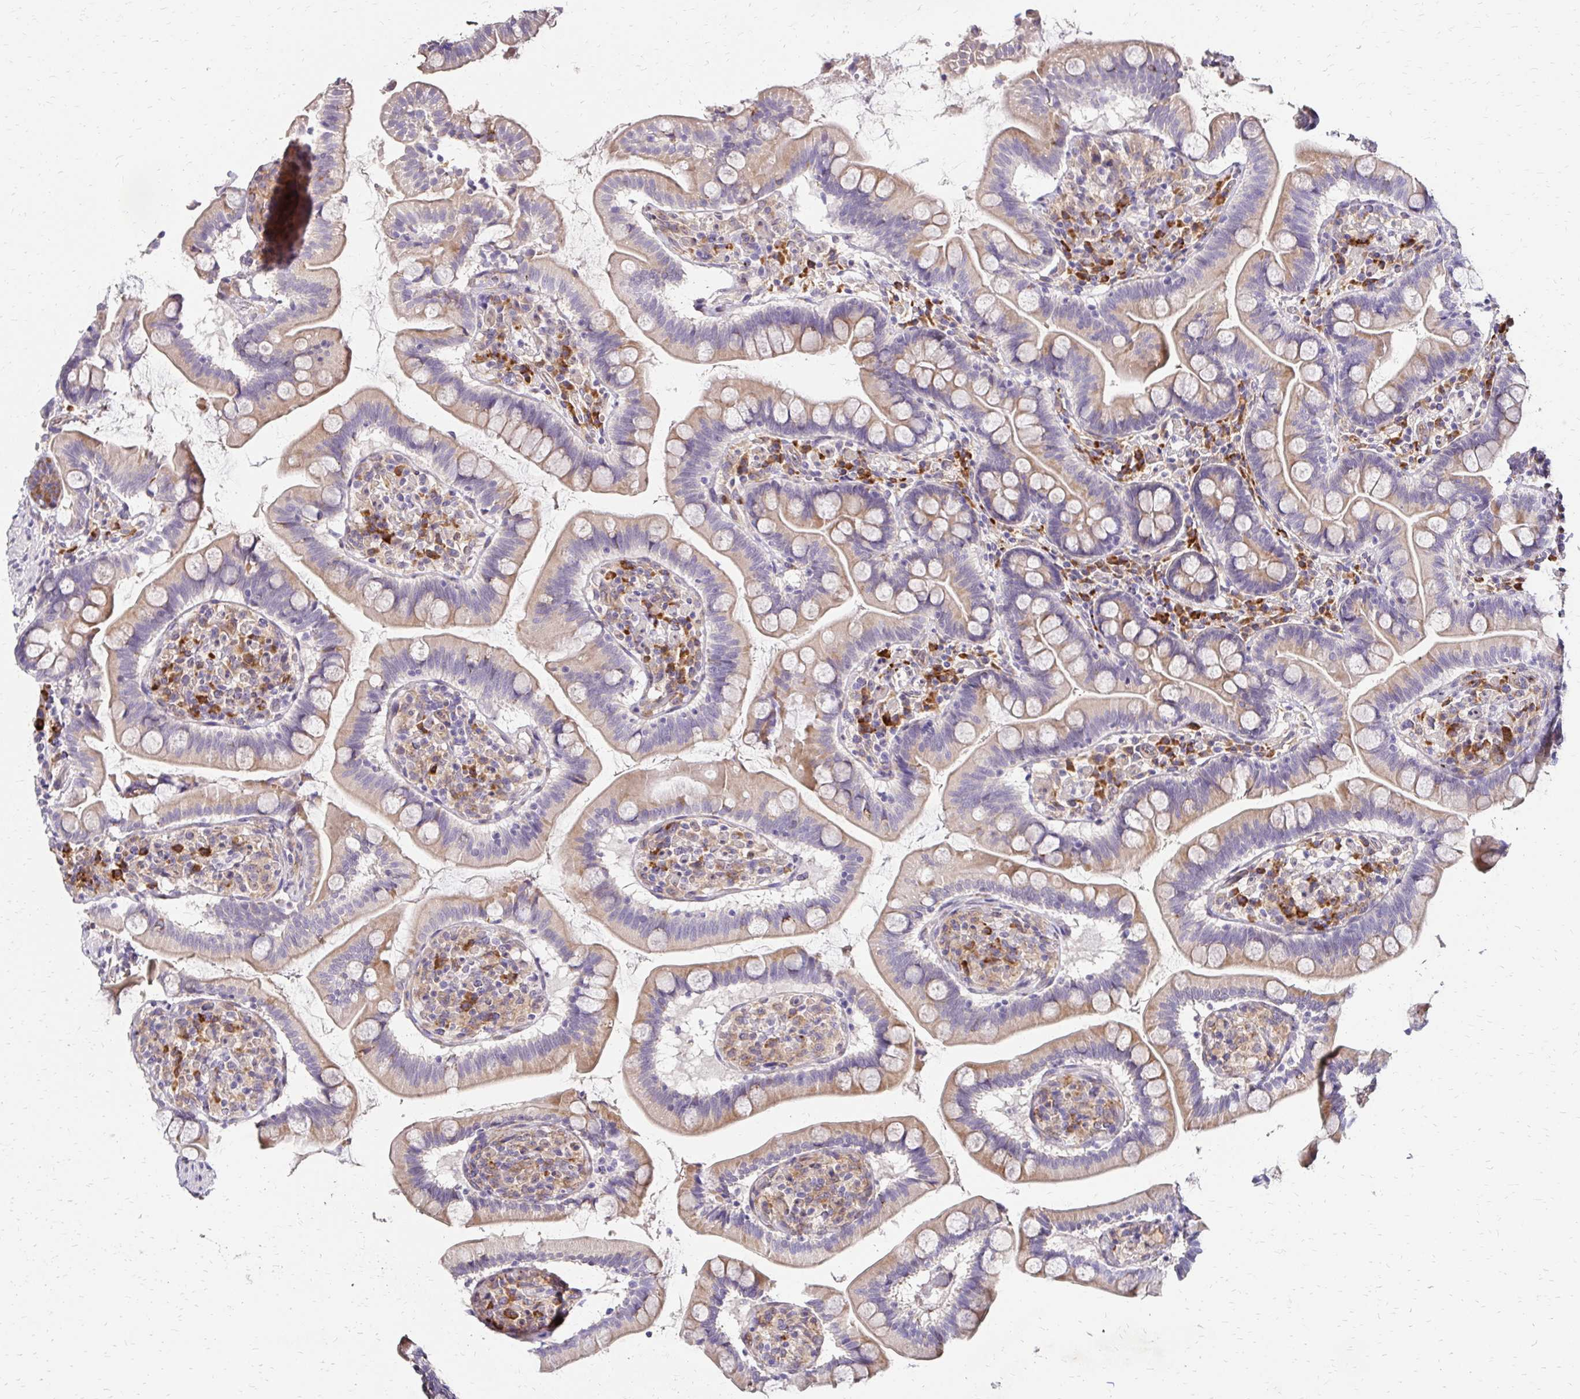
{"staining": {"intensity": "moderate", "quantity": "25%-75%", "location": "cytoplasmic/membranous"}, "tissue": "small intestine", "cell_type": "Glandular cells", "image_type": "normal", "snomed": [{"axis": "morphology", "description": "Normal tissue, NOS"}, {"axis": "topography", "description": "Small intestine"}], "caption": "IHC histopathology image of benign small intestine: human small intestine stained using immunohistochemistry exhibits medium levels of moderate protein expression localized specifically in the cytoplasmic/membranous of glandular cells, appearing as a cytoplasmic/membranous brown color.", "gene": "PRIMA1", "patient": {"sex": "female", "age": 64}}